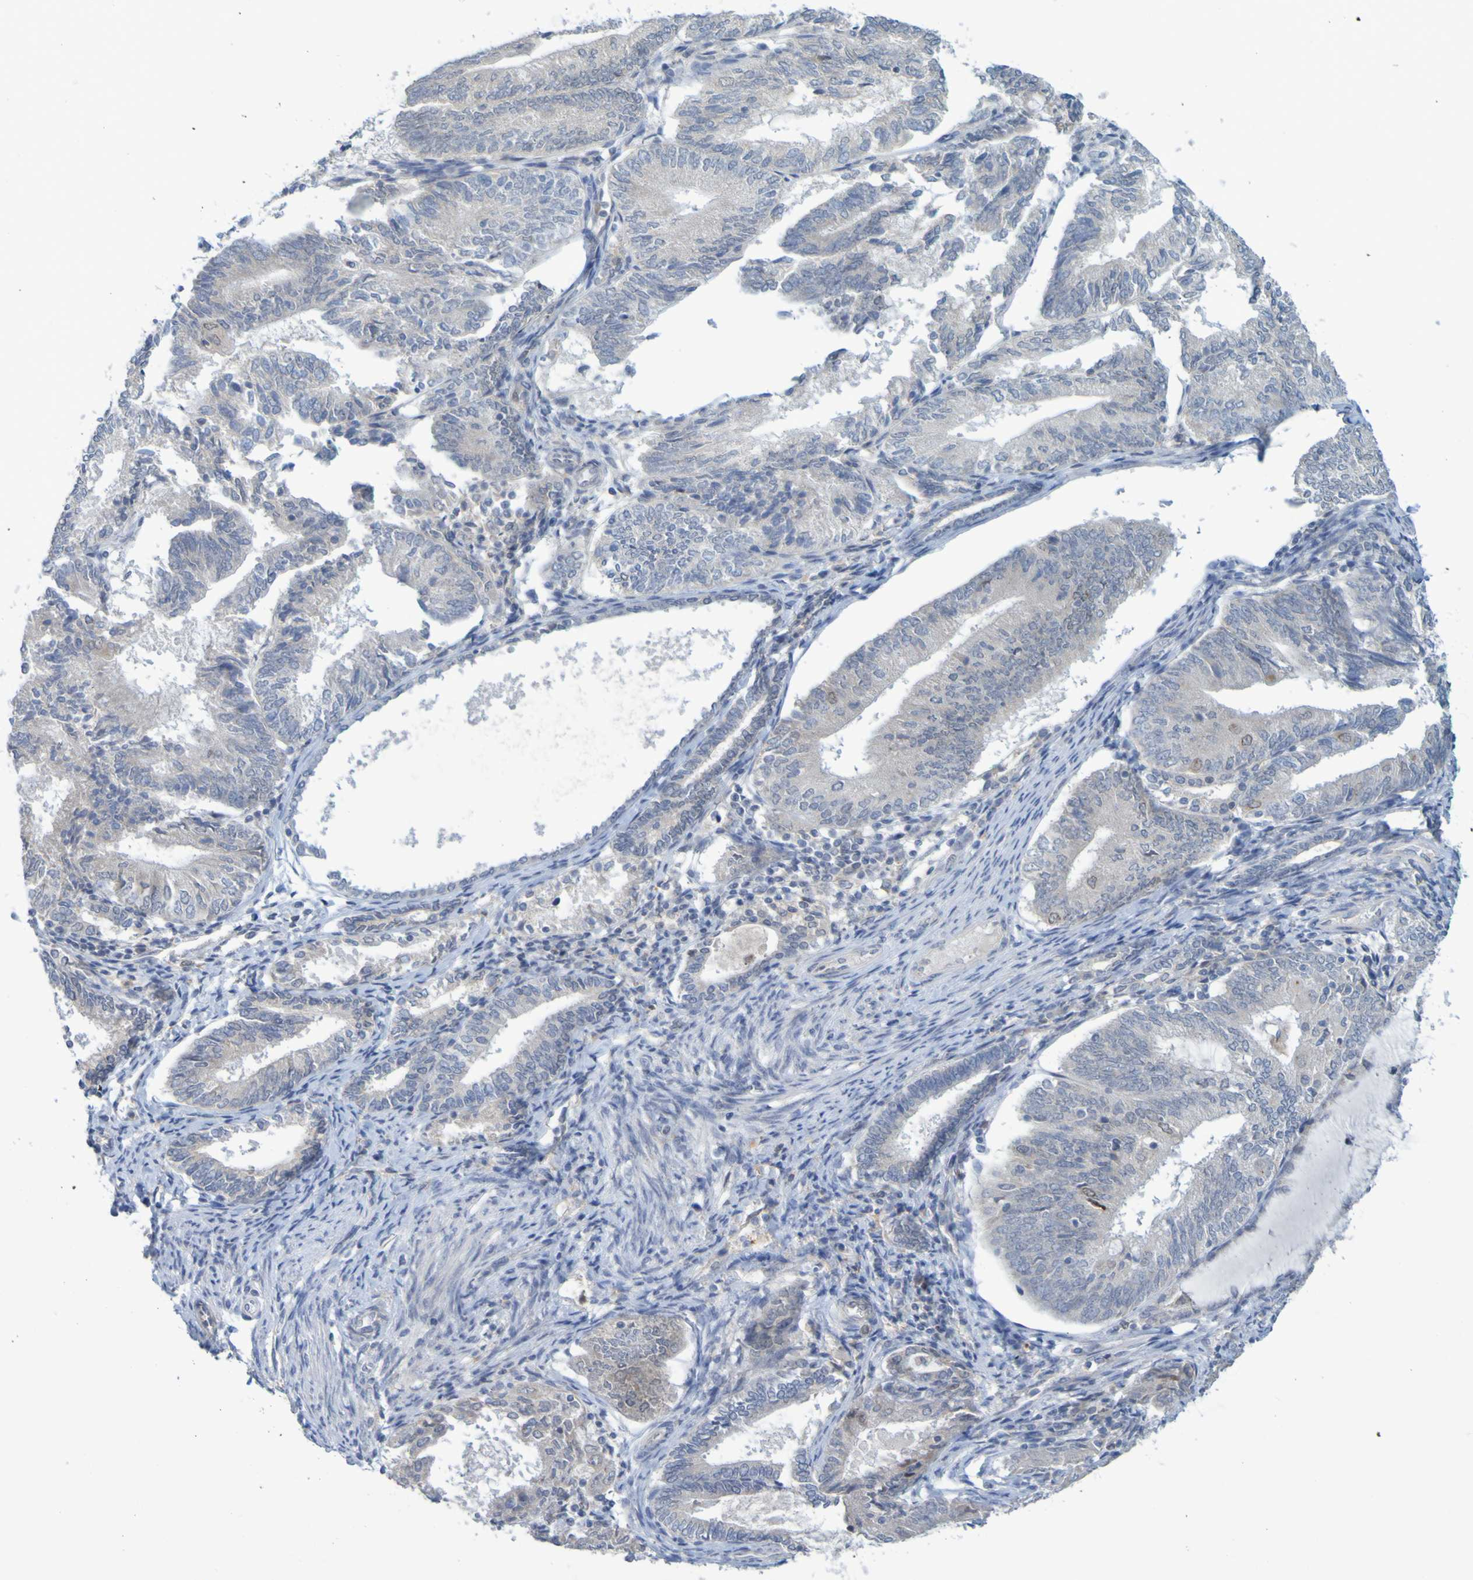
{"staining": {"intensity": "negative", "quantity": "none", "location": "none"}, "tissue": "endometrial cancer", "cell_type": "Tumor cells", "image_type": "cancer", "snomed": [{"axis": "morphology", "description": "Adenocarcinoma, NOS"}, {"axis": "topography", "description": "Endometrium"}], "caption": "An IHC histopathology image of endometrial cancer (adenocarcinoma) is shown. There is no staining in tumor cells of endometrial cancer (adenocarcinoma). The staining was performed using DAB to visualize the protein expression in brown, while the nuclei were stained in blue with hematoxylin (Magnification: 20x).", "gene": "LILRB5", "patient": {"sex": "female", "age": 81}}